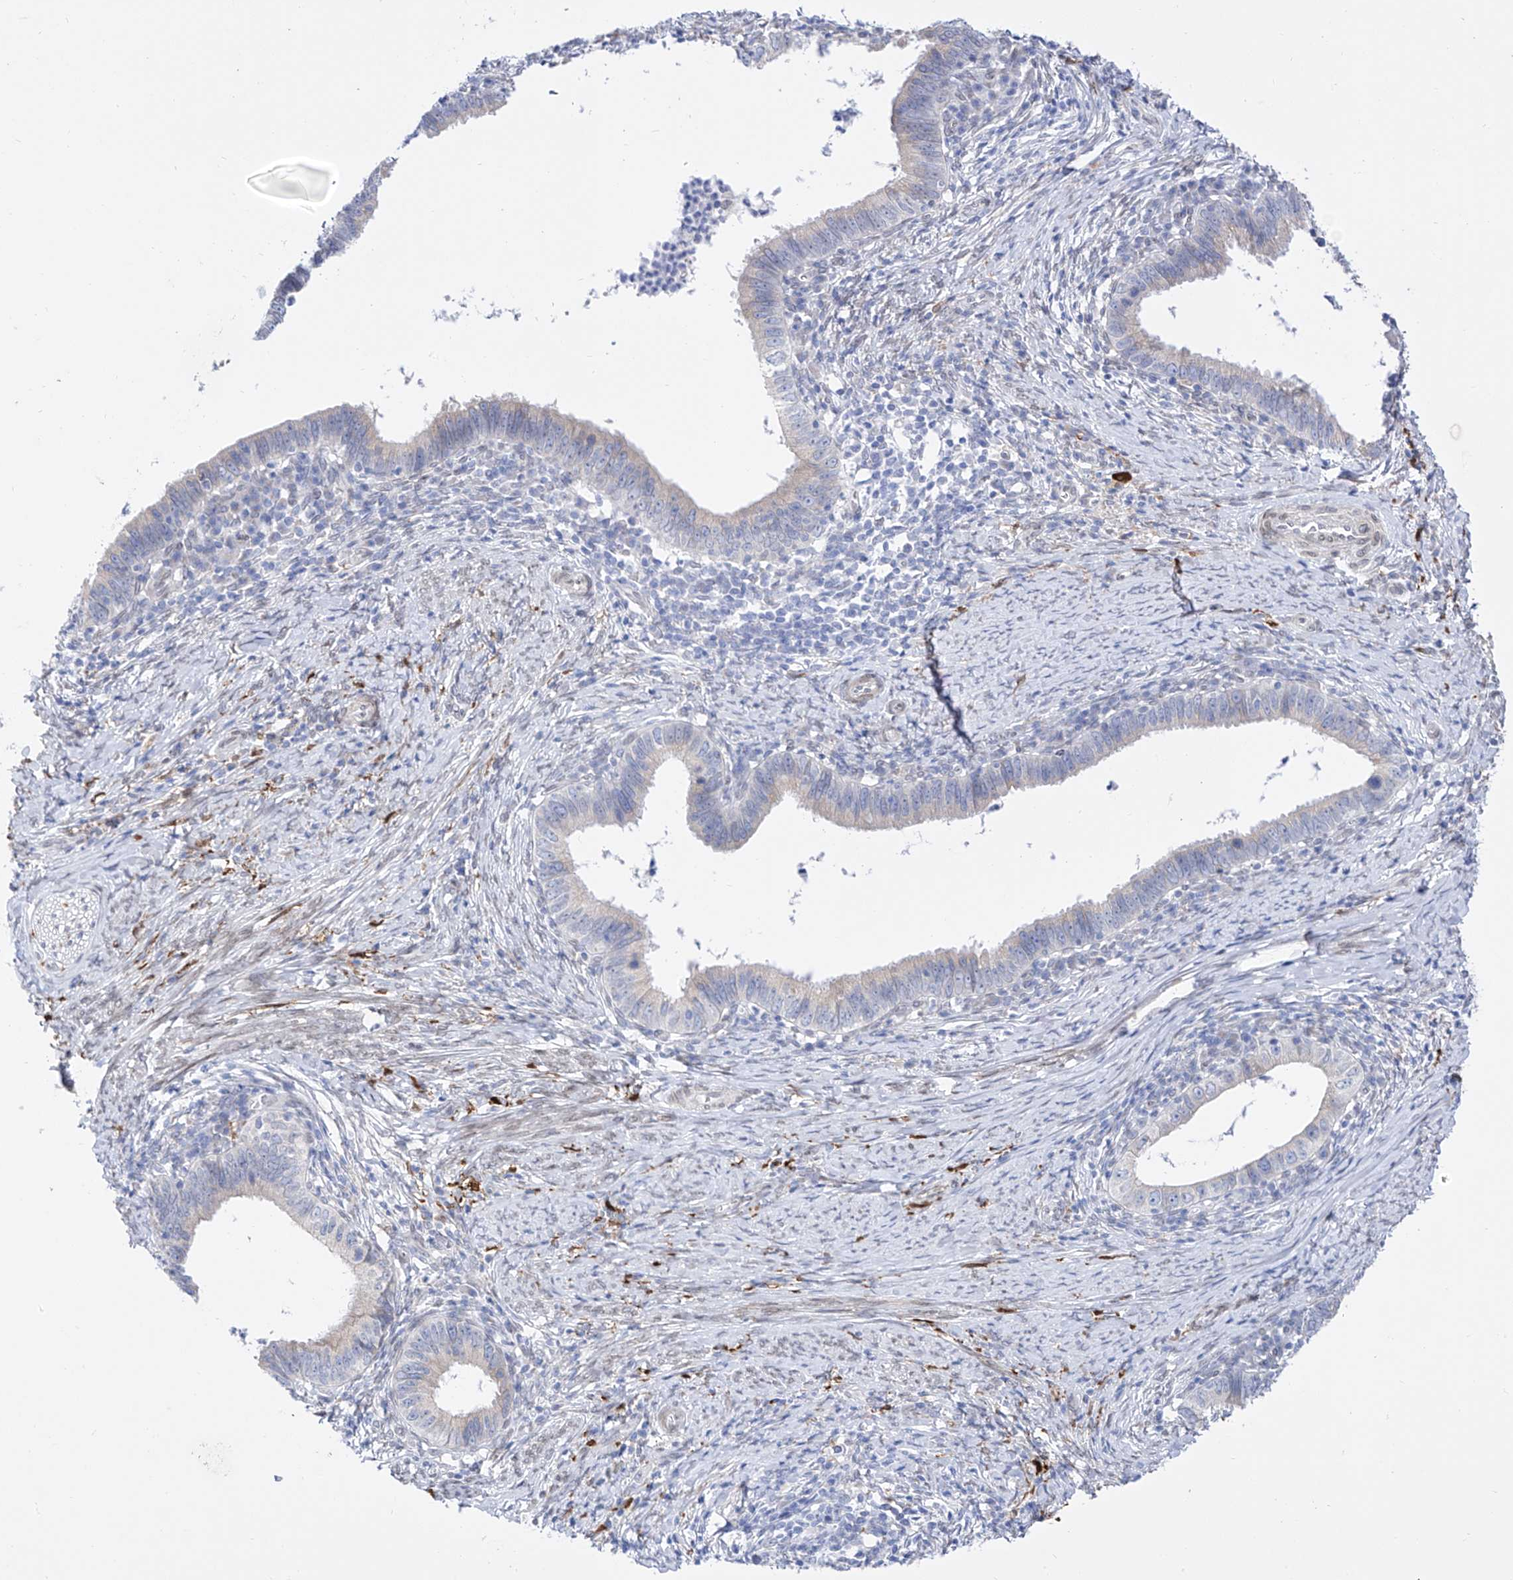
{"staining": {"intensity": "negative", "quantity": "none", "location": "none"}, "tissue": "cervical cancer", "cell_type": "Tumor cells", "image_type": "cancer", "snomed": [{"axis": "morphology", "description": "Adenocarcinoma, NOS"}, {"axis": "topography", "description": "Cervix"}], "caption": "Immunohistochemical staining of human cervical cancer (adenocarcinoma) reveals no significant staining in tumor cells.", "gene": "LCLAT1", "patient": {"sex": "female", "age": 36}}